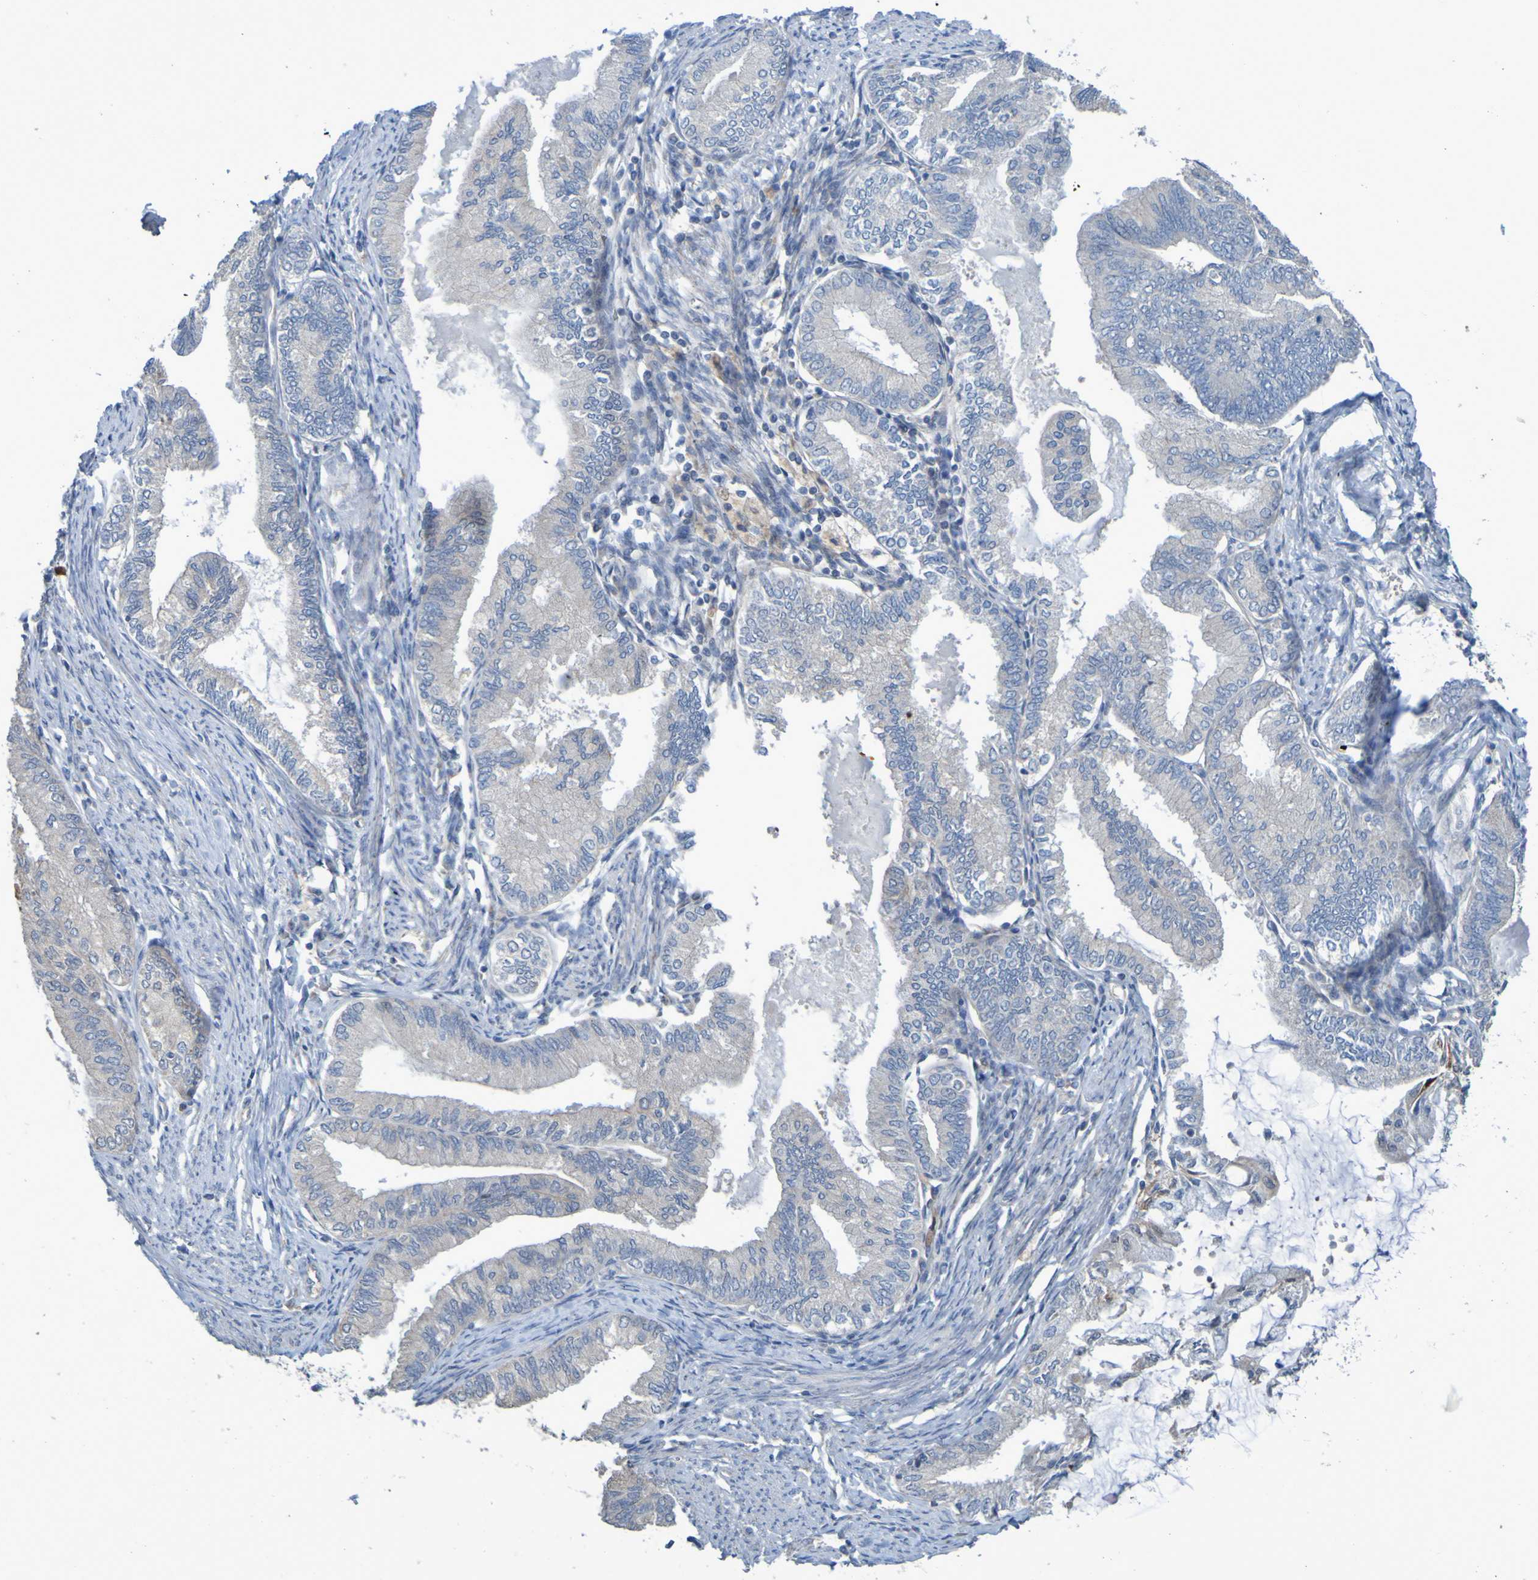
{"staining": {"intensity": "negative", "quantity": "none", "location": "none"}, "tissue": "endometrial cancer", "cell_type": "Tumor cells", "image_type": "cancer", "snomed": [{"axis": "morphology", "description": "Adenocarcinoma, NOS"}, {"axis": "topography", "description": "Endometrium"}], "caption": "High magnification brightfield microscopy of endometrial adenocarcinoma stained with DAB (3,3'-diaminobenzidine) (brown) and counterstained with hematoxylin (blue): tumor cells show no significant staining.", "gene": "NPRL3", "patient": {"sex": "female", "age": 86}}